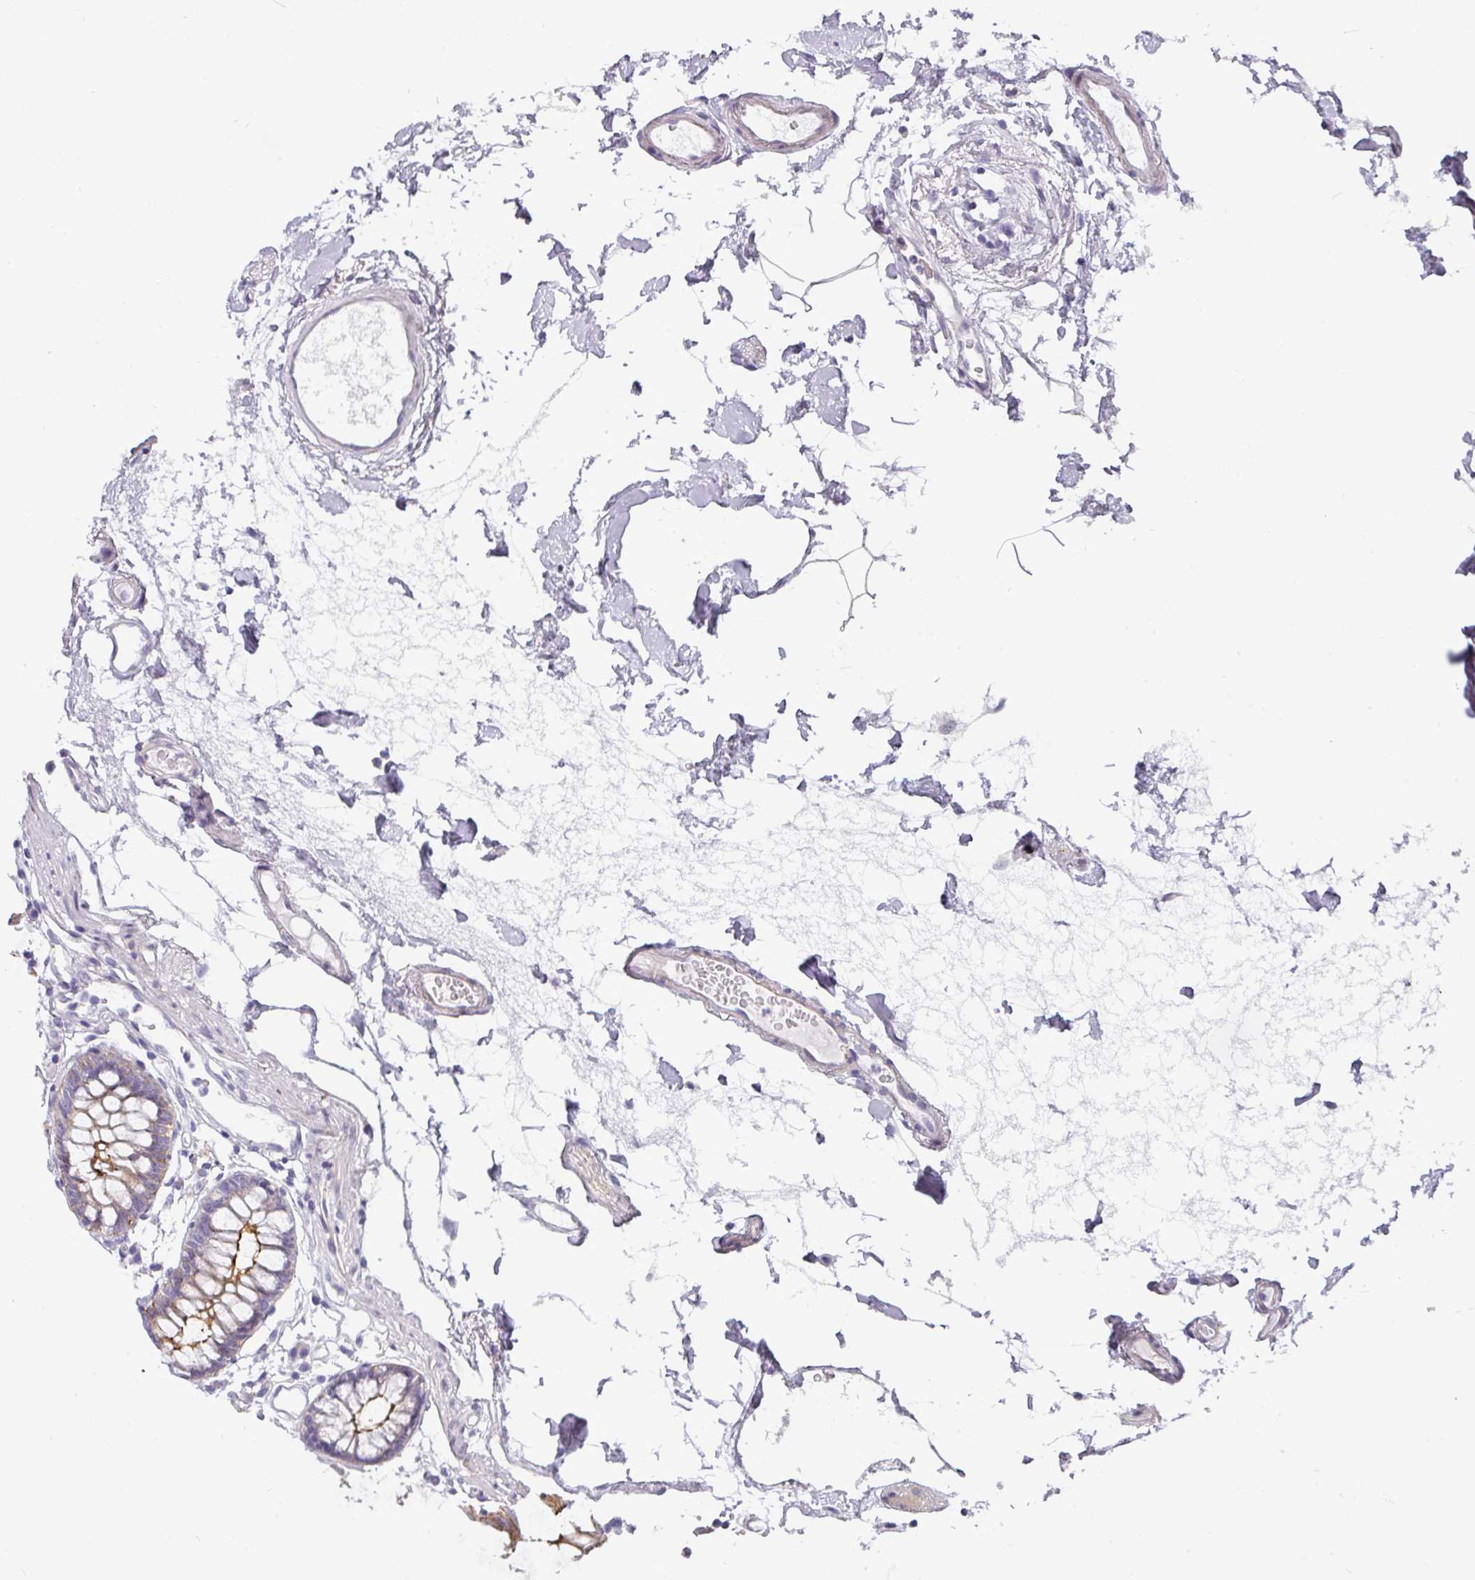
{"staining": {"intensity": "negative", "quantity": "none", "location": "none"}, "tissue": "colon", "cell_type": "Endothelial cells", "image_type": "normal", "snomed": [{"axis": "morphology", "description": "Normal tissue, NOS"}, {"axis": "topography", "description": "Colon"}], "caption": "IHC photomicrograph of benign colon stained for a protein (brown), which reveals no expression in endothelial cells.", "gene": "ANKRD29", "patient": {"sex": "female", "age": 84}}